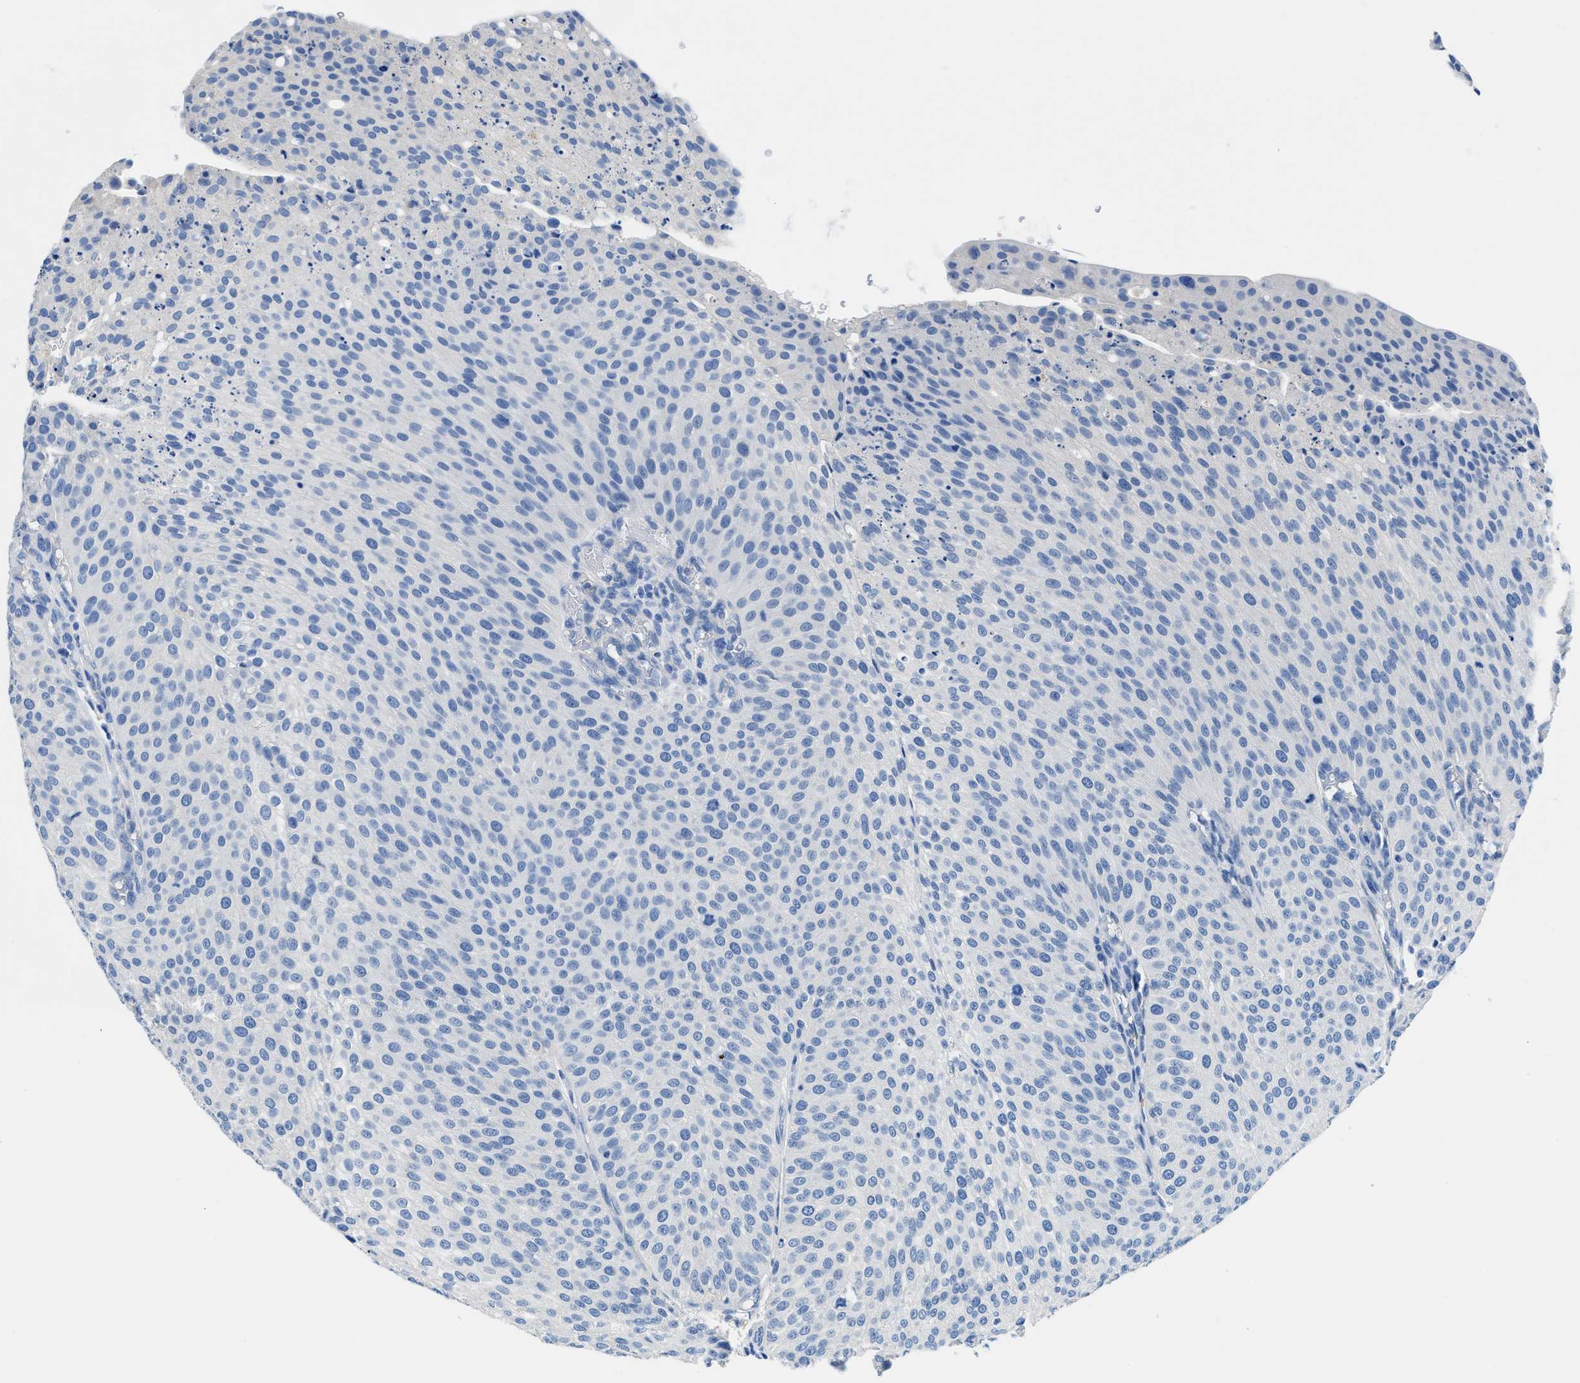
{"staining": {"intensity": "negative", "quantity": "none", "location": "none"}, "tissue": "urothelial cancer", "cell_type": "Tumor cells", "image_type": "cancer", "snomed": [{"axis": "morphology", "description": "Urothelial carcinoma, Low grade"}, {"axis": "topography", "description": "Smooth muscle"}, {"axis": "topography", "description": "Urinary bladder"}], "caption": "DAB immunohistochemical staining of human low-grade urothelial carcinoma demonstrates no significant positivity in tumor cells.", "gene": "NEB", "patient": {"sex": "male", "age": 60}}